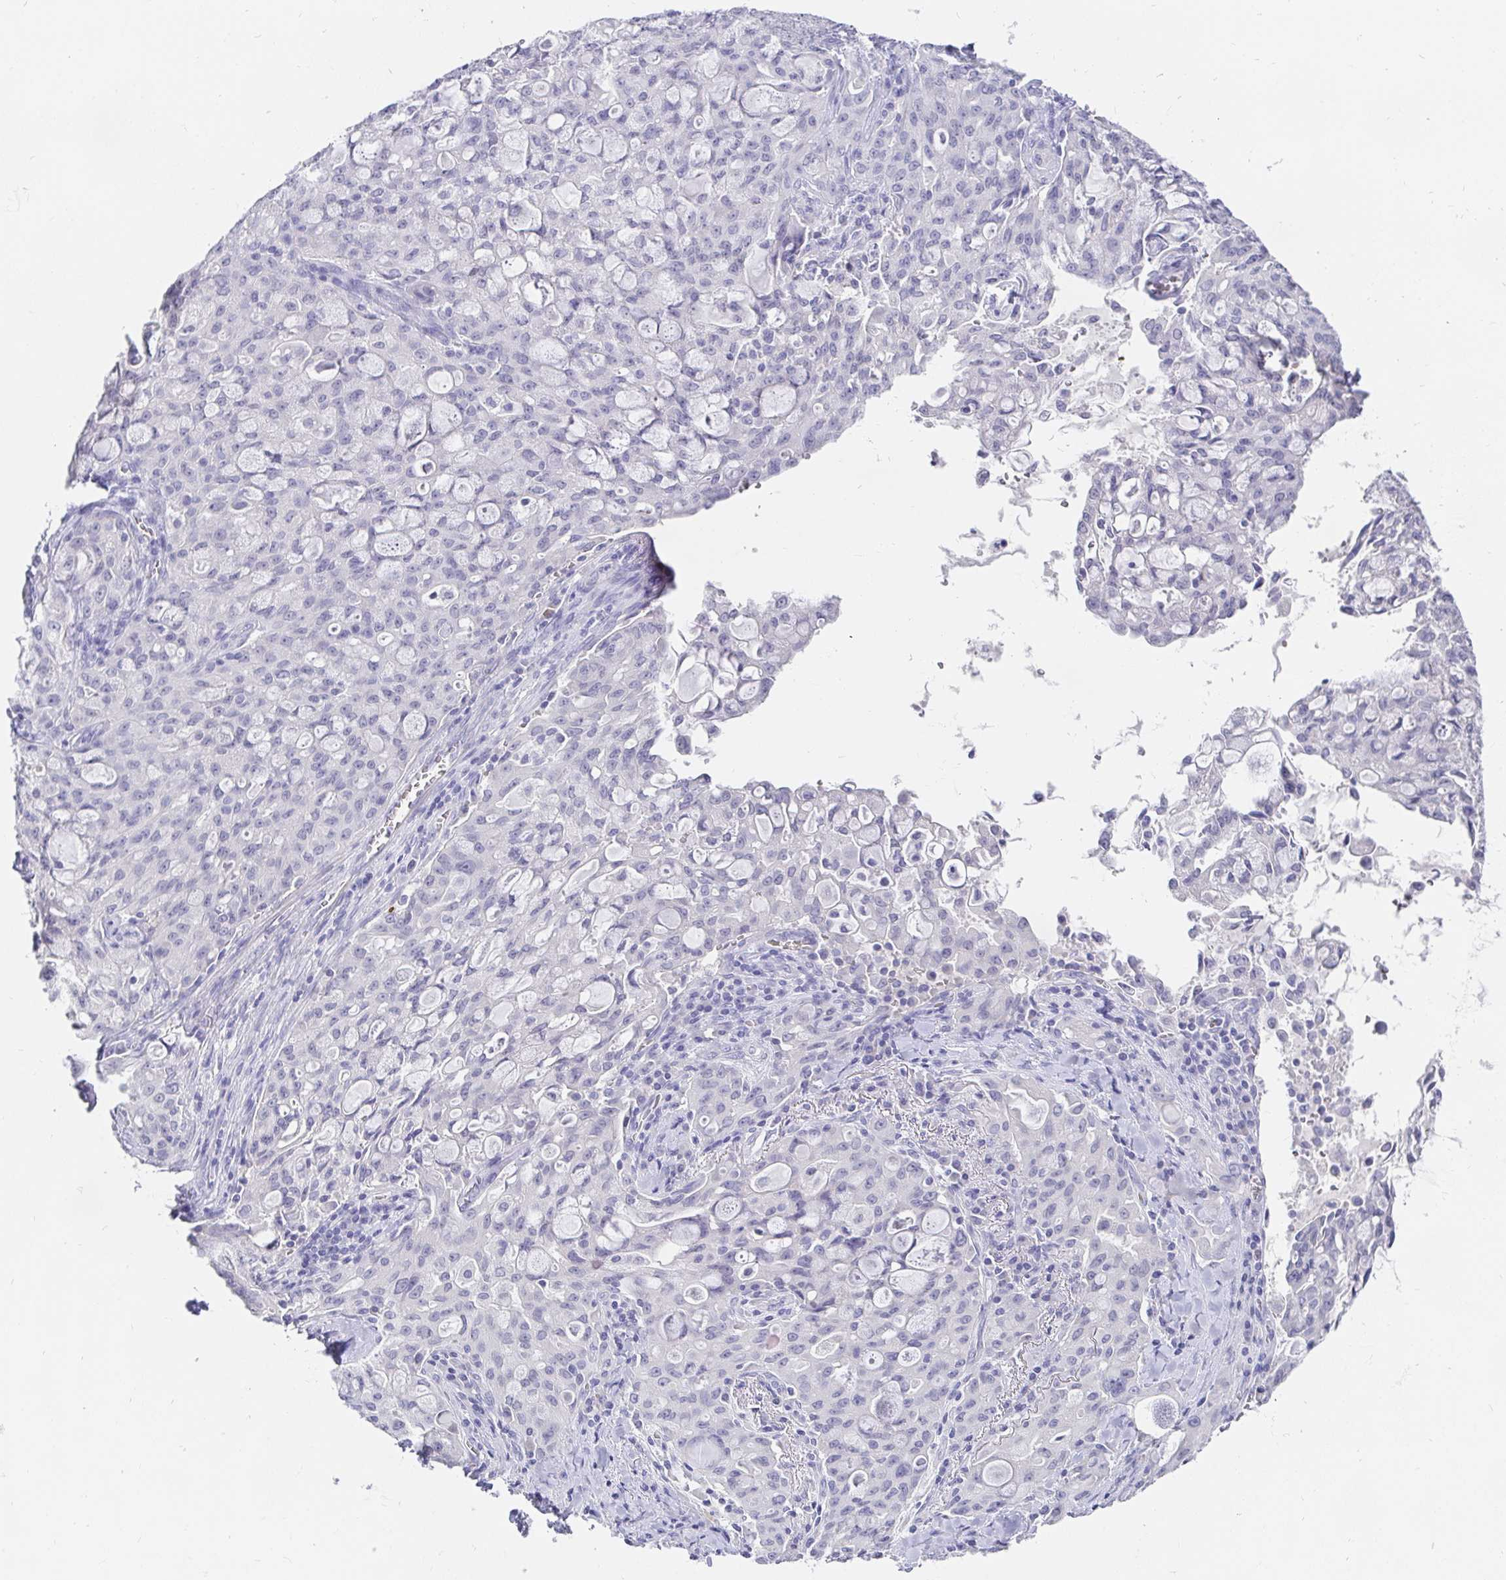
{"staining": {"intensity": "negative", "quantity": "none", "location": "none"}, "tissue": "lung cancer", "cell_type": "Tumor cells", "image_type": "cancer", "snomed": [{"axis": "morphology", "description": "Adenocarcinoma, NOS"}, {"axis": "topography", "description": "Lung"}], "caption": "Tumor cells are negative for protein expression in human adenocarcinoma (lung).", "gene": "FGF21", "patient": {"sex": "female", "age": 44}}